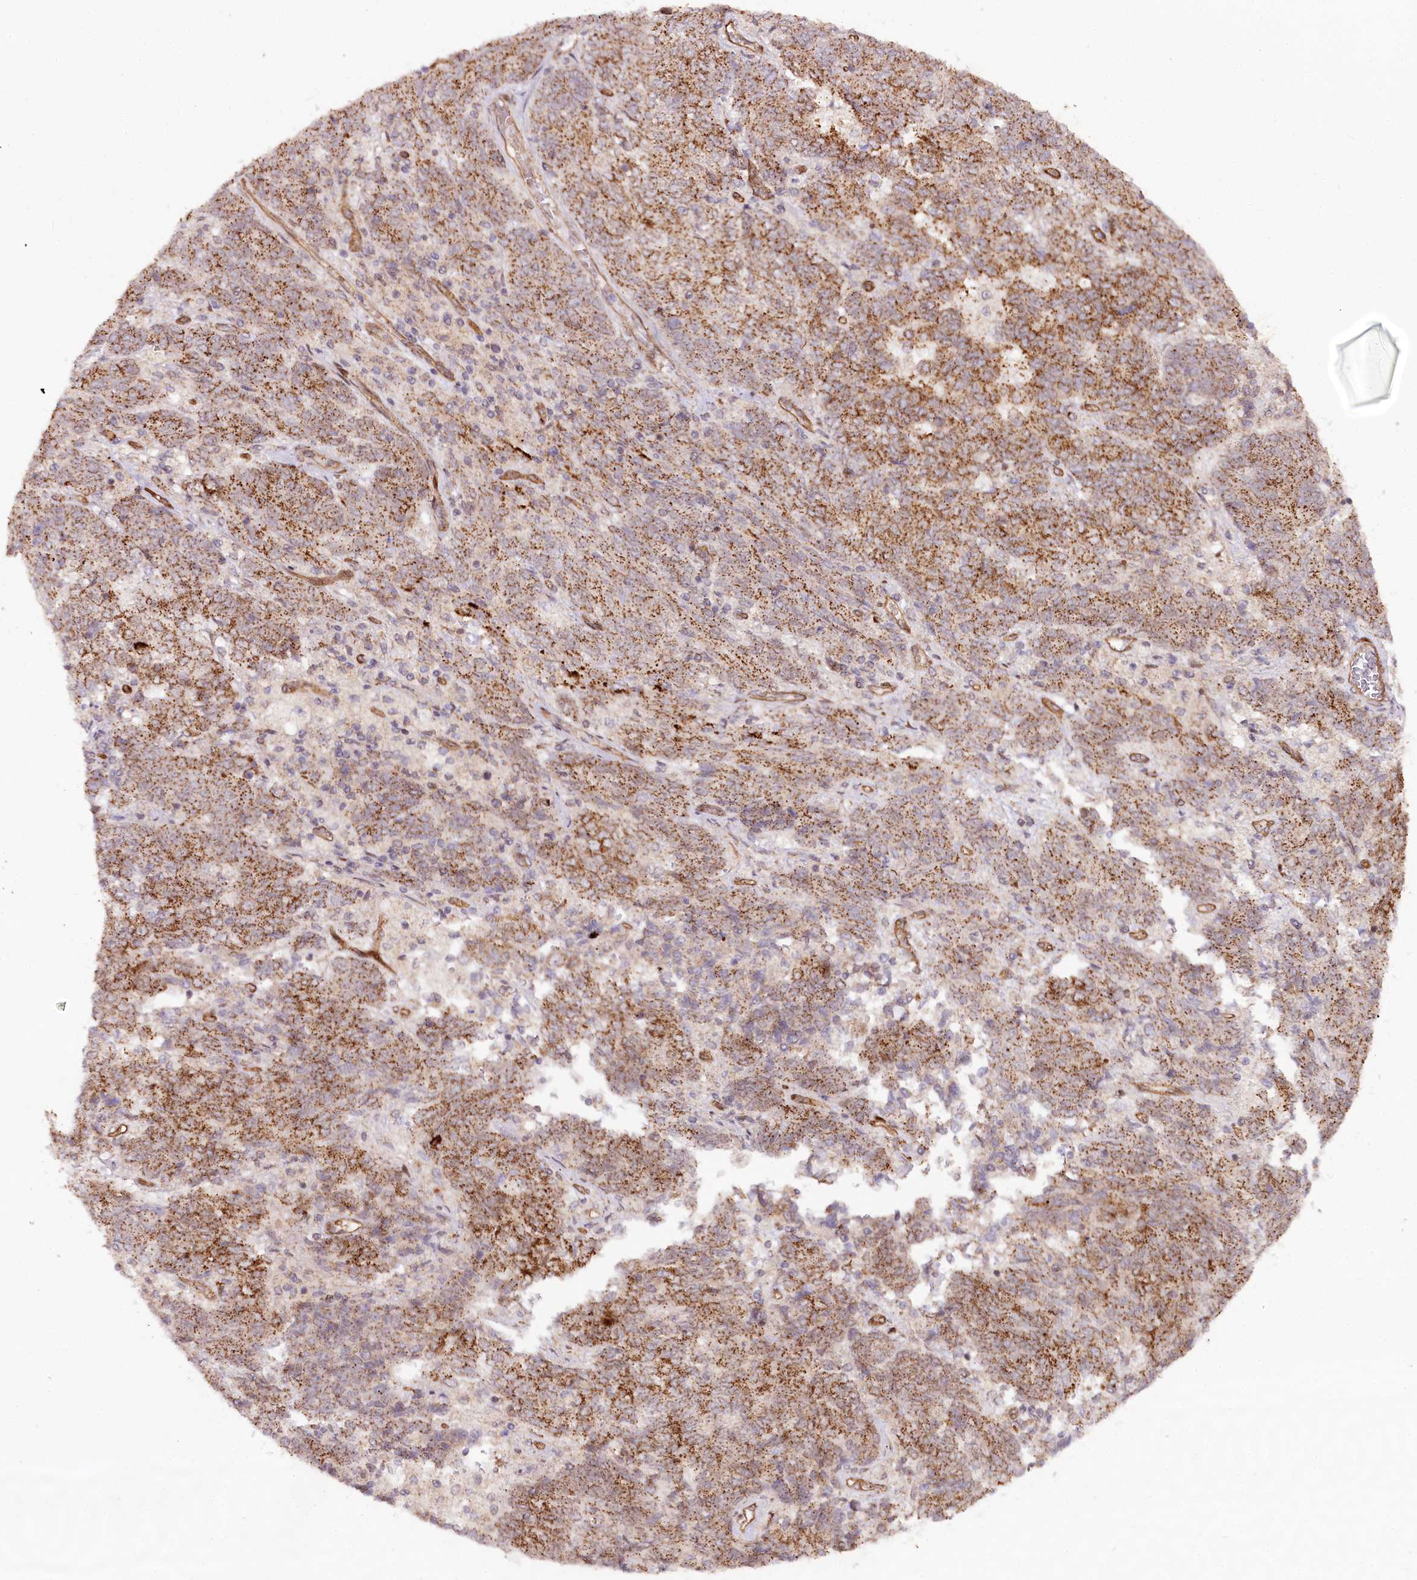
{"staining": {"intensity": "moderate", "quantity": ">75%", "location": "cytoplasmic/membranous"}, "tissue": "endometrial cancer", "cell_type": "Tumor cells", "image_type": "cancer", "snomed": [{"axis": "morphology", "description": "Adenocarcinoma, NOS"}, {"axis": "topography", "description": "Endometrium"}], "caption": "Moderate cytoplasmic/membranous protein staining is present in about >75% of tumor cells in adenocarcinoma (endometrial).", "gene": "COPG1", "patient": {"sex": "female", "age": 80}}